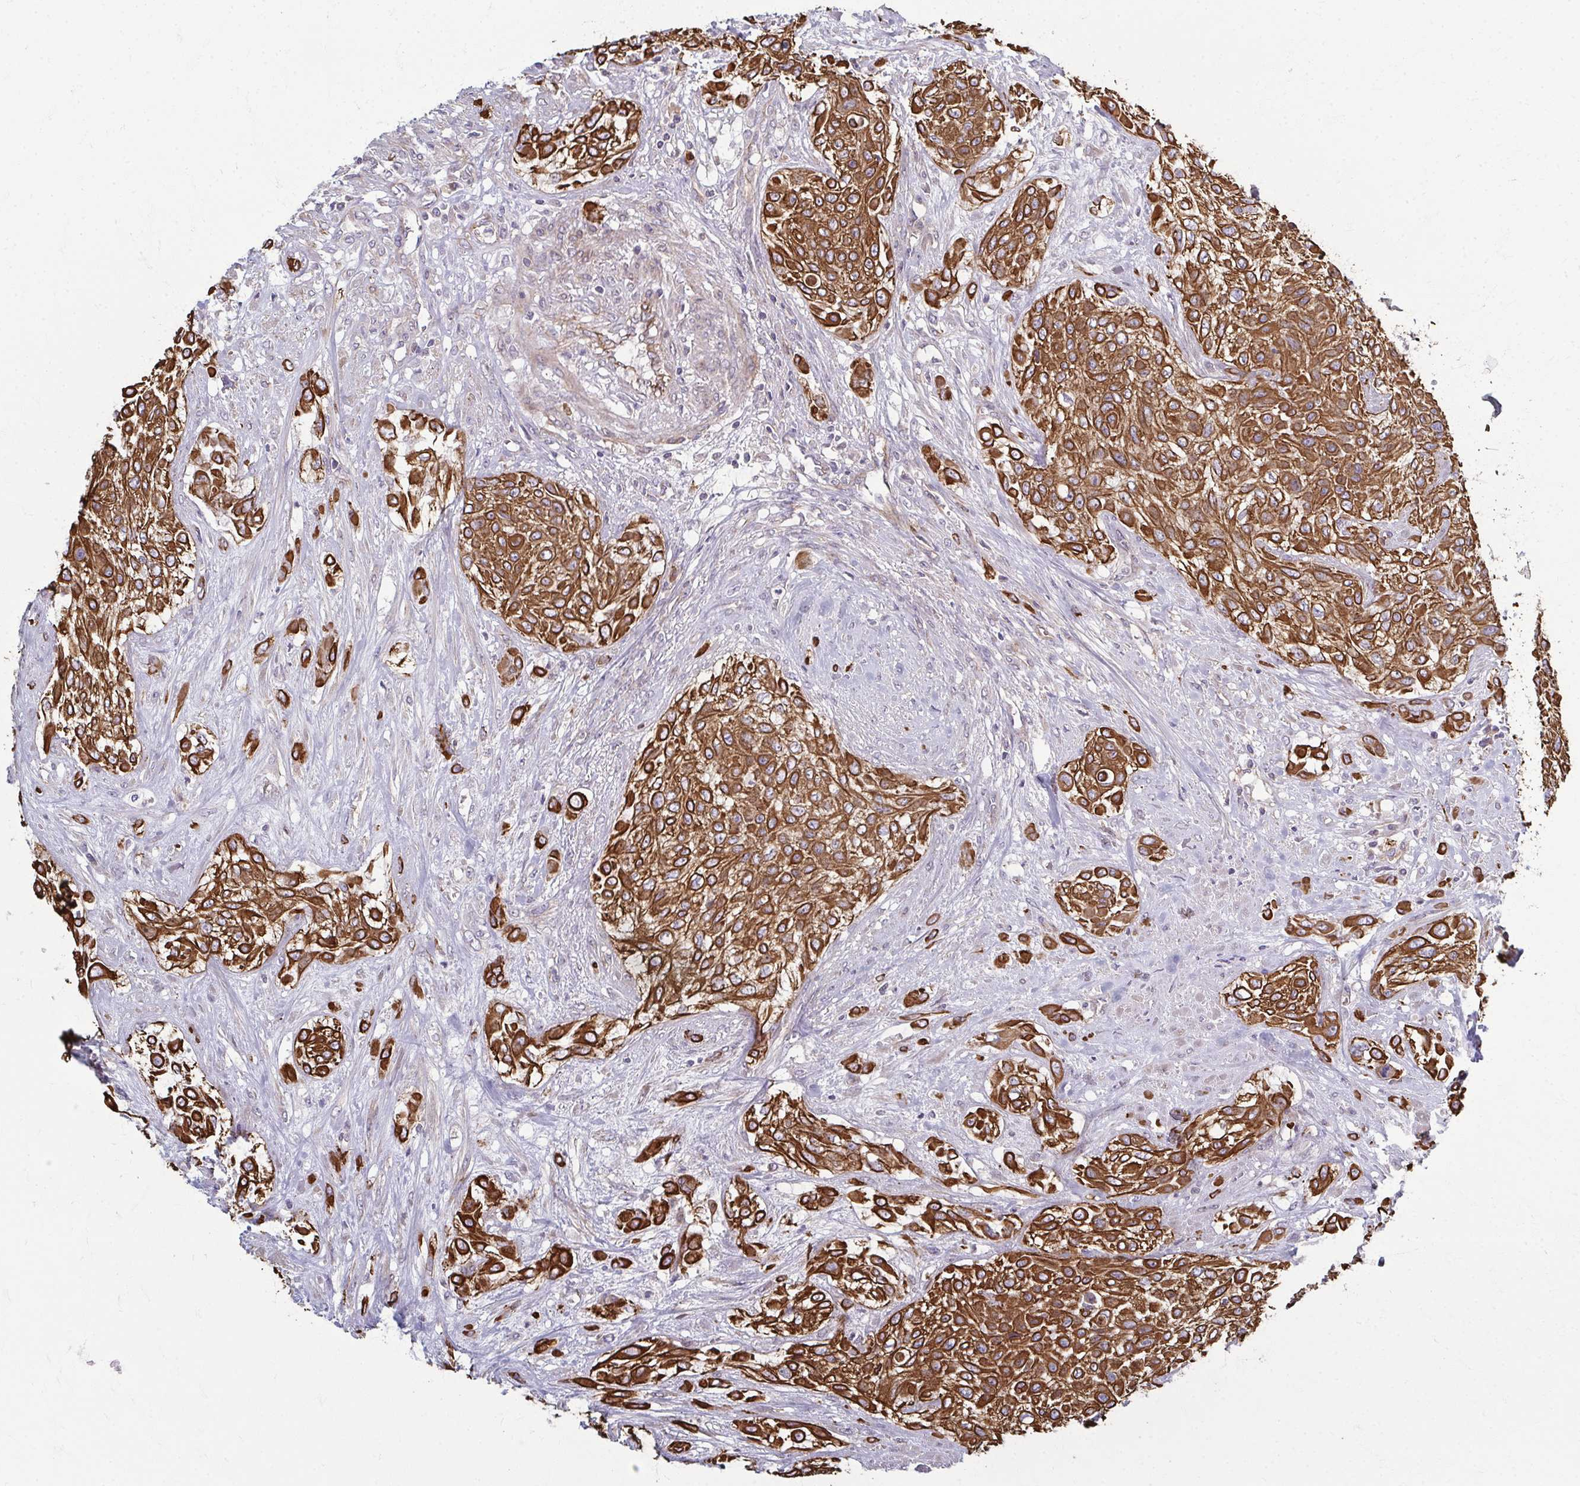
{"staining": {"intensity": "strong", "quantity": ">75%", "location": "cytoplasmic/membranous"}, "tissue": "urothelial cancer", "cell_type": "Tumor cells", "image_type": "cancer", "snomed": [{"axis": "morphology", "description": "Urothelial carcinoma, High grade"}, {"axis": "topography", "description": "Urinary bladder"}], "caption": "An image of urothelial cancer stained for a protein exhibits strong cytoplasmic/membranous brown staining in tumor cells.", "gene": "EID2B", "patient": {"sex": "male", "age": 57}}